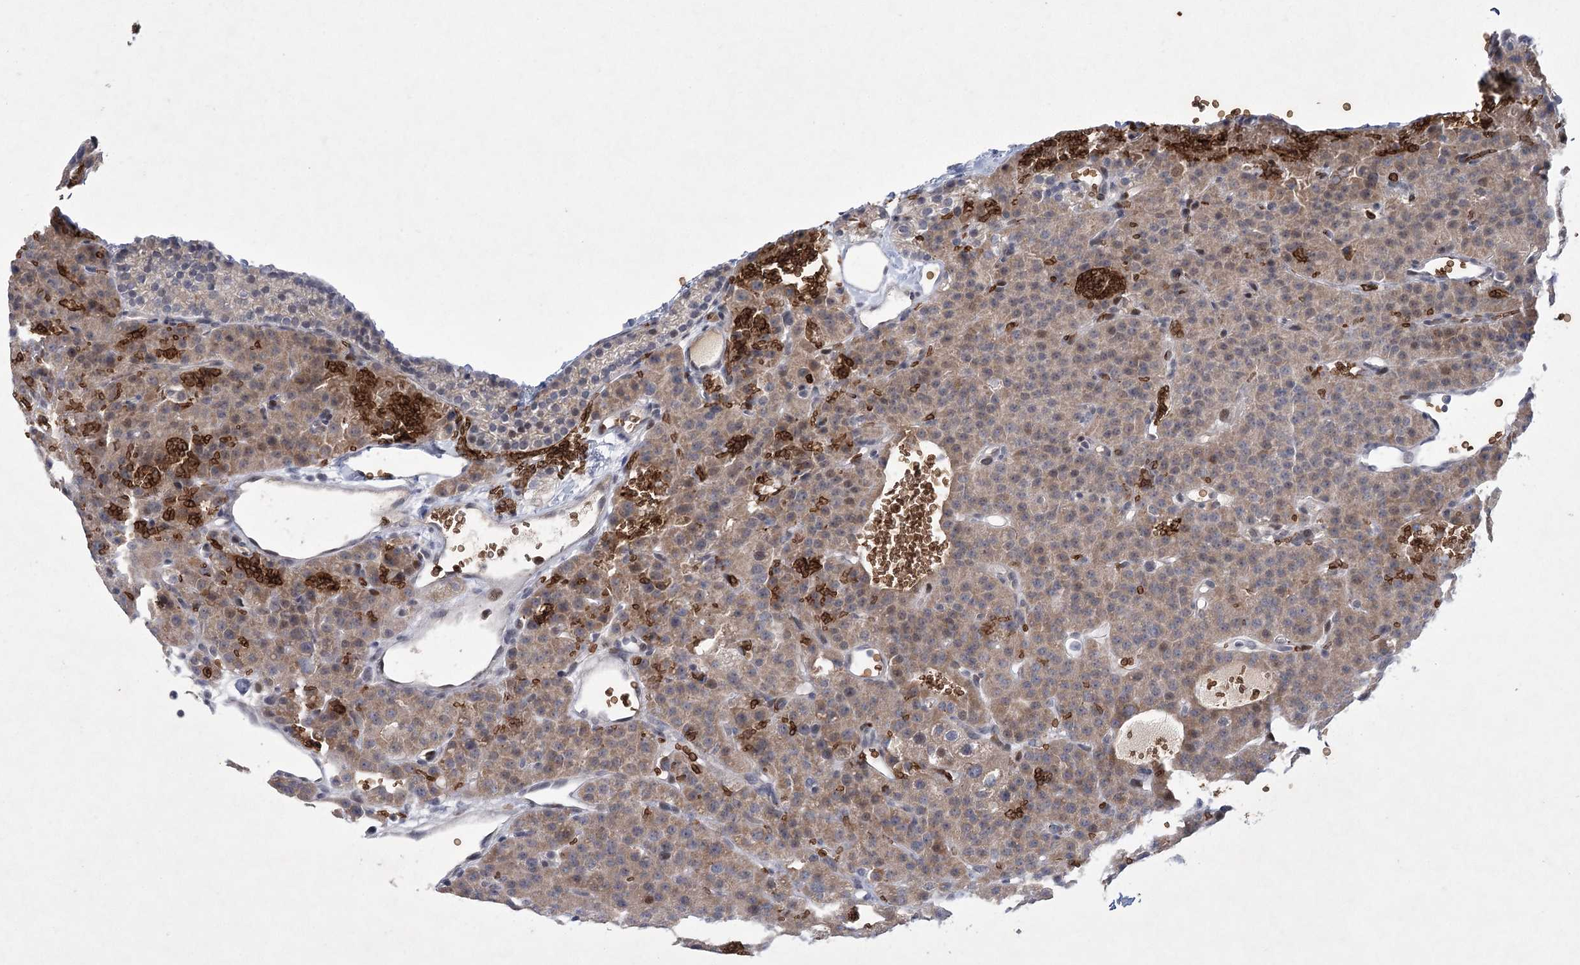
{"staining": {"intensity": "moderate", "quantity": ">75%", "location": "cytoplasmic/membranous"}, "tissue": "parathyroid gland", "cell_type": "Glandular cells", "image_type": "normal", "snomed": [{"axis": "morphology", "description": "Normal tissue, NOS"}, {"axis": "morphology", "description": "Adenoma, NOS"}, {"axis": "topography", "description": "Parathyroid gland"}], "caption": "Immunohistochemistry (DAB (3,3'-diaminobenzidine)) staining of unremarkable parathyroid gland shows moderate cytoplasmic/membranous protein staining in about >75% of glandular cells.", "gene": "NSMCE4A", "patient": {"sex": "female", "age": 81}}